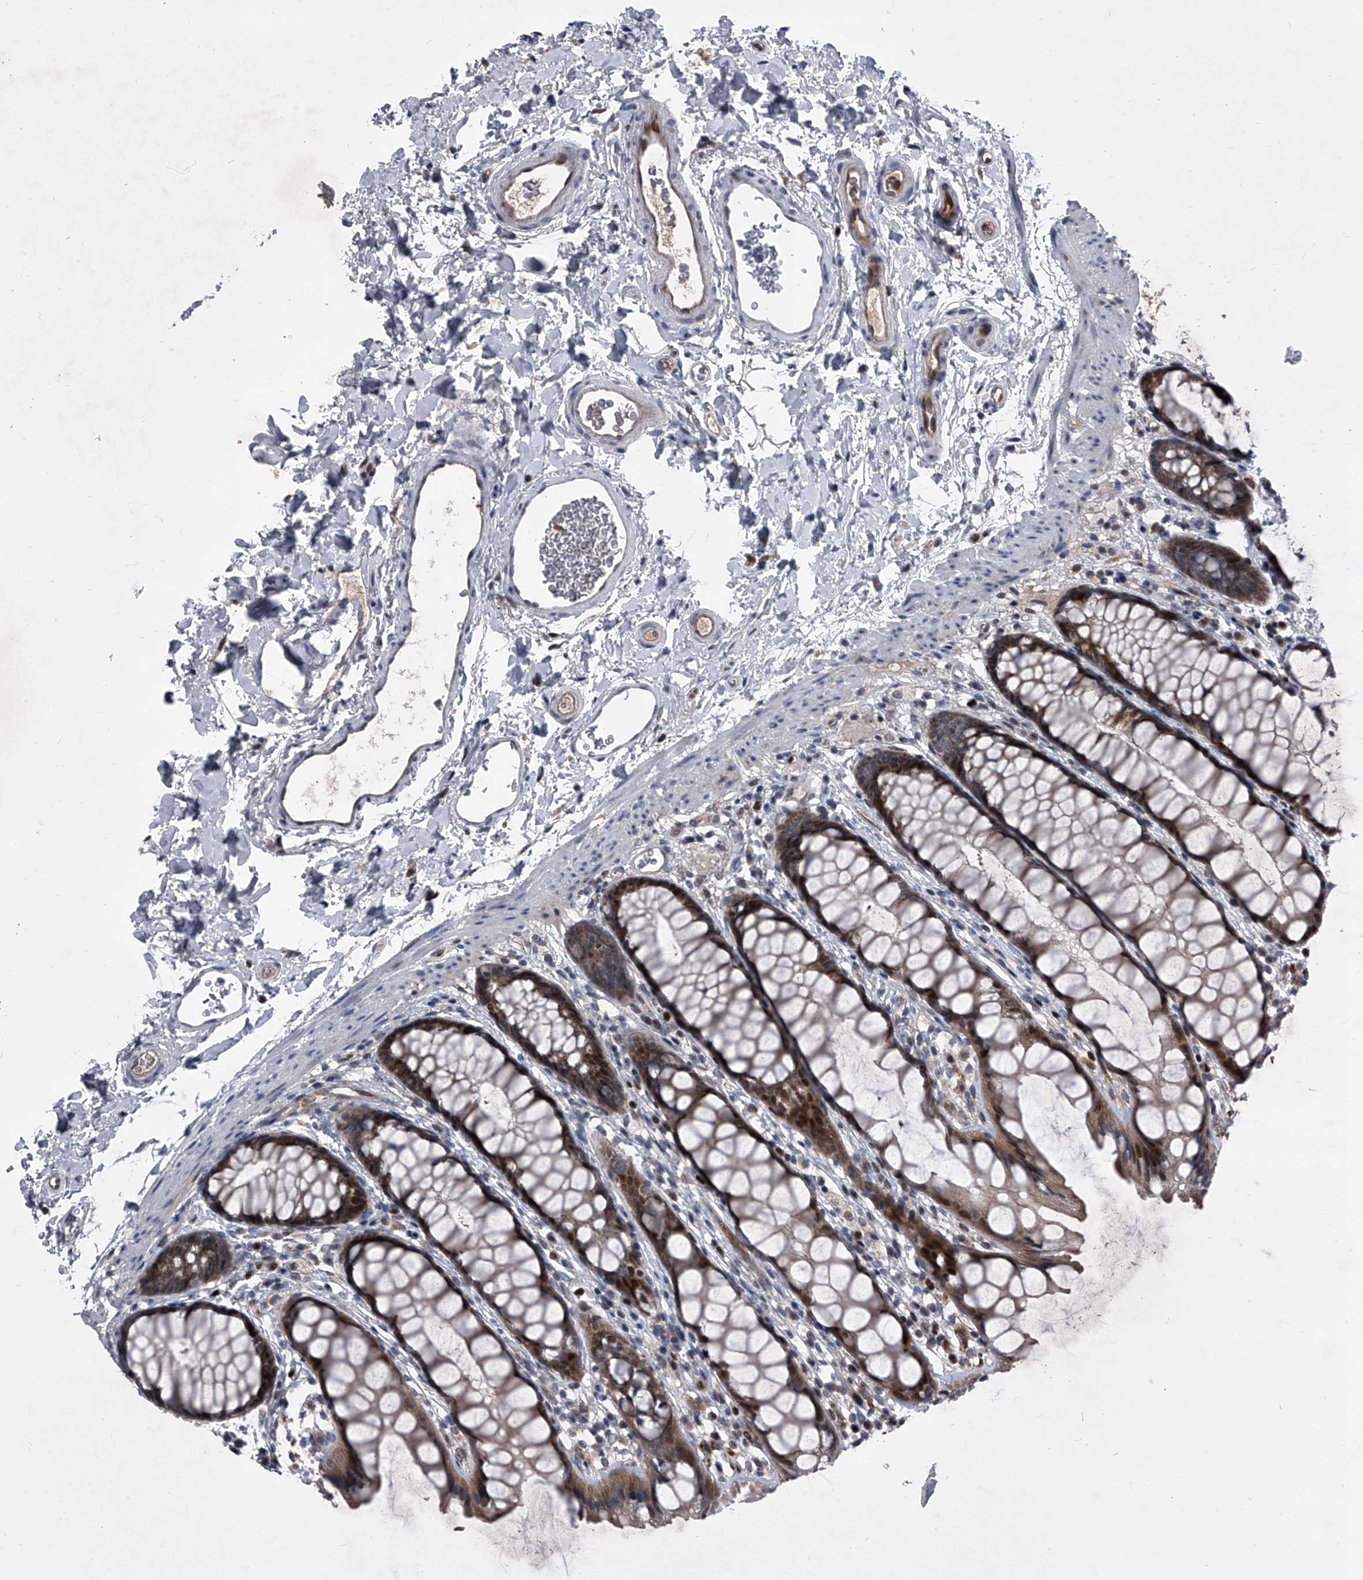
{"staining": {"intensity": "moderate", "quantity": ">75%", "location": "cytoplasmic/membranous,nuclear"}, "tissue": "rectum", "cell_type": "Glandular cells", "image_type": "normal", "snomed": [{"axis": "morphology", "description": "Normal tissue, NOS"}, {"axis": "topography", "description": "Rectum"}], "caption": "A medium amount of moderate cytoplasmic/membranous,nuclear positivity is appreciated in about >75% of glandular cells in normal rectum. The staining is performed using DAB (3,3'-diaminobenzidine) brown chromogen to label protein expression. The nuclei are counter-stained blue using hematoxylin.", "gene": "ELK4", "patient": {"sex": "female", "age": 65}}